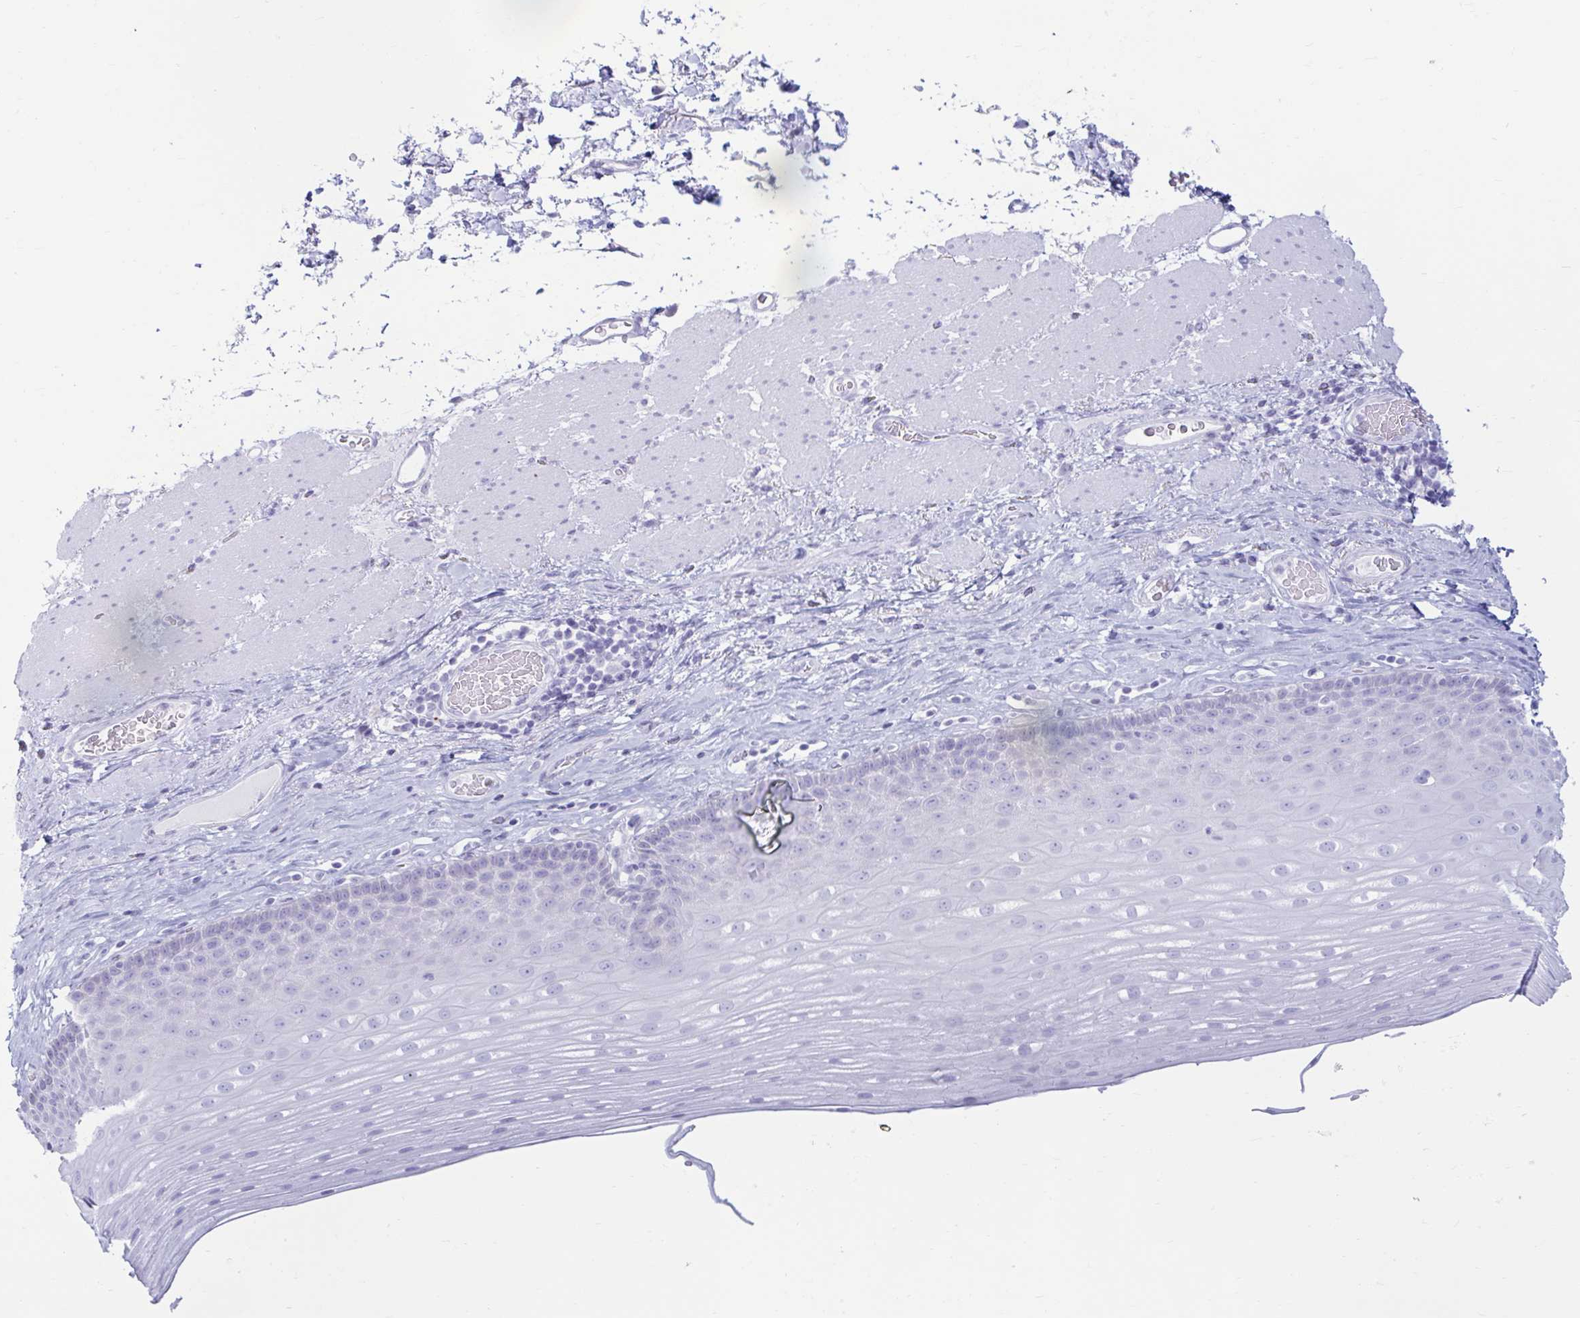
{"staining": {"intensity": "negative", "quantity": "none", "location": "none"}, "tissue": "esophagus", "cell_type": "Squamous epithelial cells", "image_type": "normal", "snomed": [{"axis": "morphology", "description": "Normal tissue, NOS"}, {"axis": "topography", "description": "Esophagus"}], "caption": "The micrograph shows no significant staining in squamous epithelial cells of esophagus.", "gene": "ERICH6", "patient": {"sex": "male", "age": 62}}